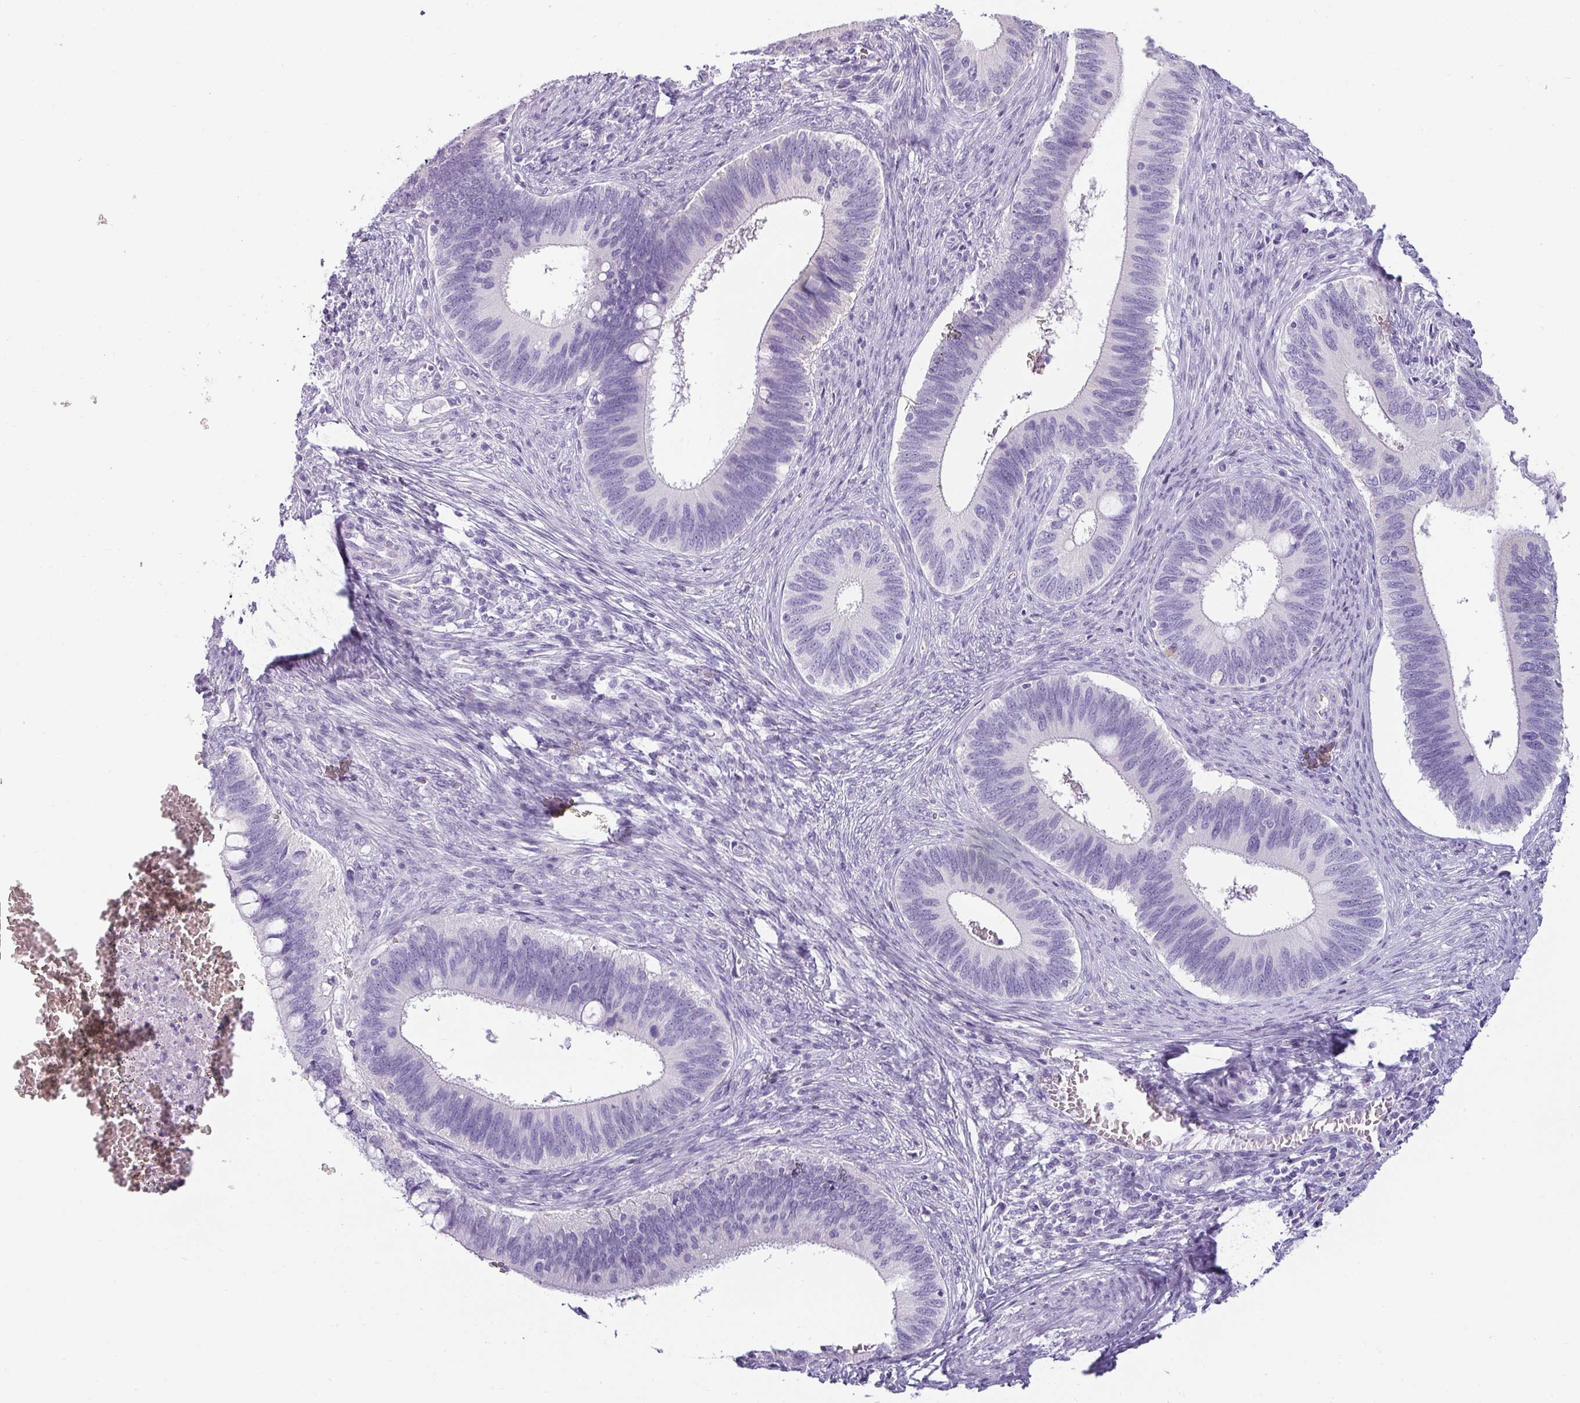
{"staining": {"intensity": "negative", "quantity": "none", "location": "none"}, "tissue": "cervical cancer", "cell_type": "Tumor cells", "image_type": "cancer", "snomed": [{"axis": "morphology", "description": "Adenocarcinoma, NOS"}, {"axis": "topography", "description": "Cervix"}], "caption": "Tumor cells show no significant staining in cervical adenocarcinoma. The staining is performed using DAB brown chromogen with nuclei counter-stained in using hematoxylin.", "gene": "VCY1B", "patient": {"sex": "female", "age": 42}}